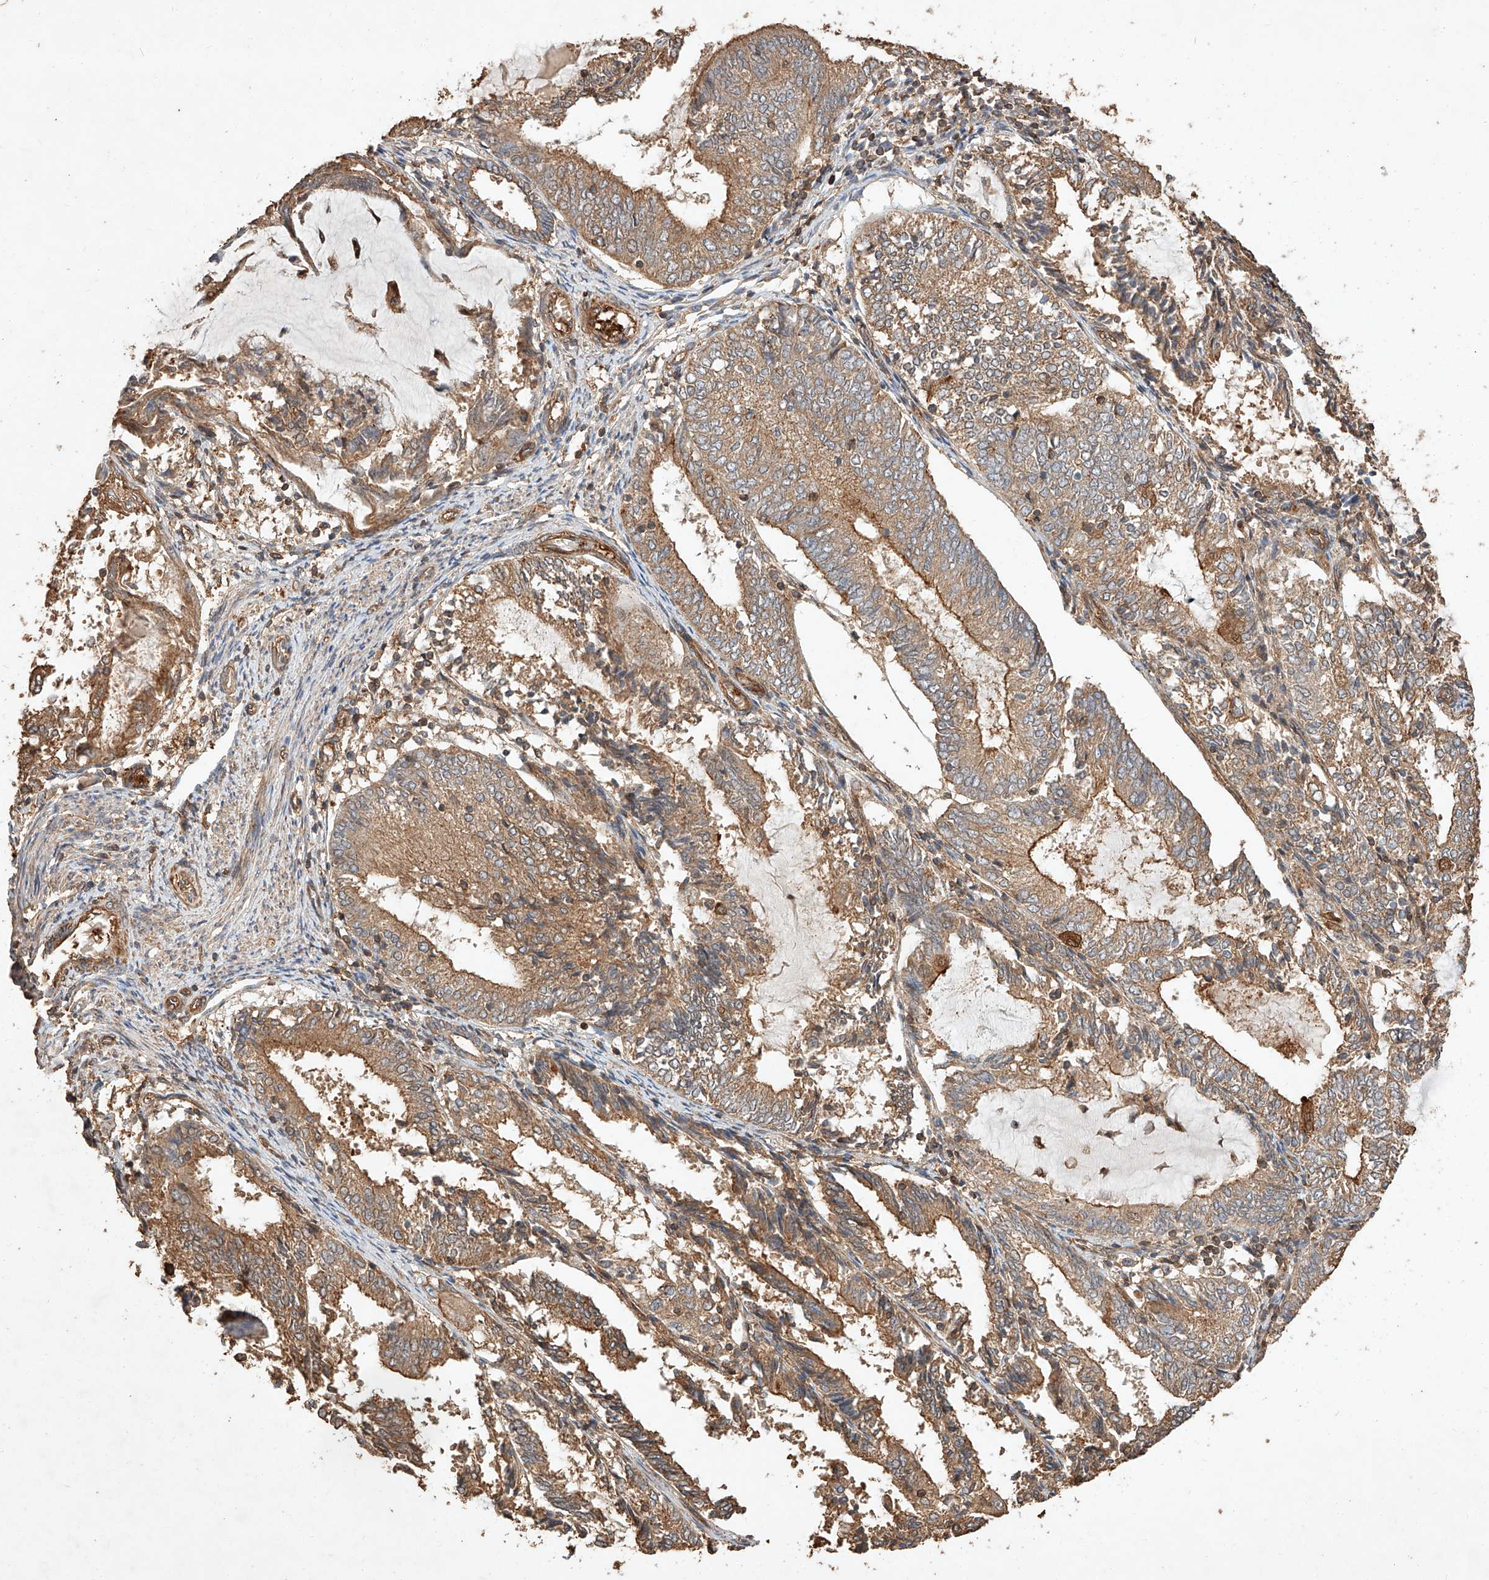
{"staining": {"intensity": "moderate", "quantity": ">75%", "location": "cytoplasmic/membranous"}, "tissue": "endometrial cancer", "cell_type": "Tumor cells", "image_type": "cancer", "snomed": [{"axis": "morphology", "description": "Adenocarcinoma, NOS"}, {"axis": "topography", "description": "Endometrium"}], "caption": "High-power microscopy captured an immunohistochemistry micrograph of adenocarcinoma (endometrial), revealing moderate cytoplasmic/membranous staining in about >75% of tumor cells. Ihc stains the protein of interest in brown and the nuclei are stained blue.", "gene": "GHDC", "patient": {"sex": "female", "age": 81}}